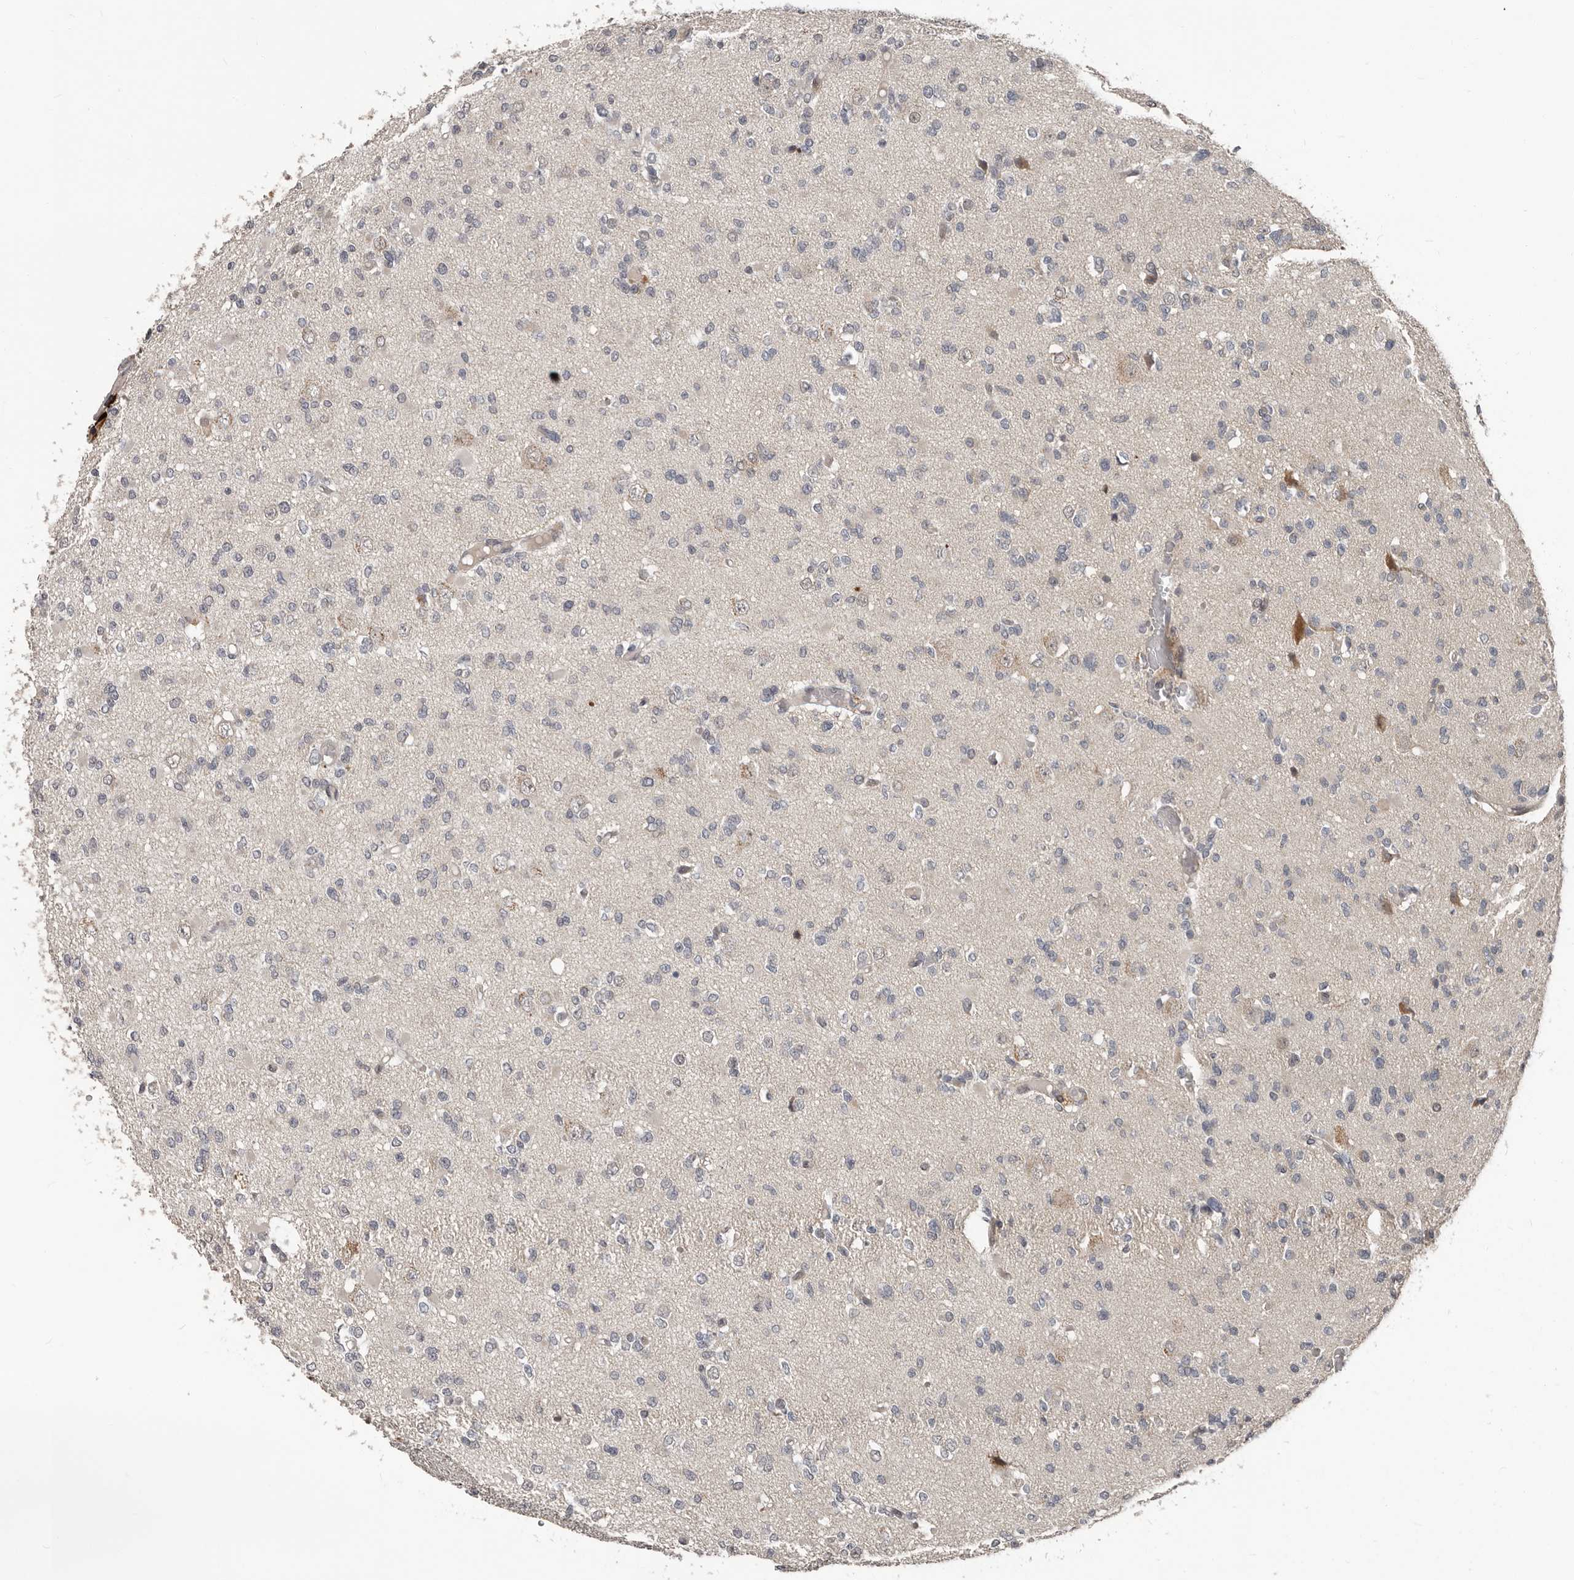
{"staining": {"intensity": "negative", "quantity": "none", "location": "none"}, "tissue": "glioma", "cell_type": "Tumor cells", "image_type": "cancer", "snomed": [{"axis": "morphology", "description": "Glioma, malignant, Low grade"}, {"axis": "topography", "description": "Brain"}], "caption": "DAB (3,3'-diaminobenzidine) immunohistochemical staining of human glioma reveals no significant positivity in tumor cells.", "gene": "APOL6", "patient": {"sex": "female", "age": 22}}